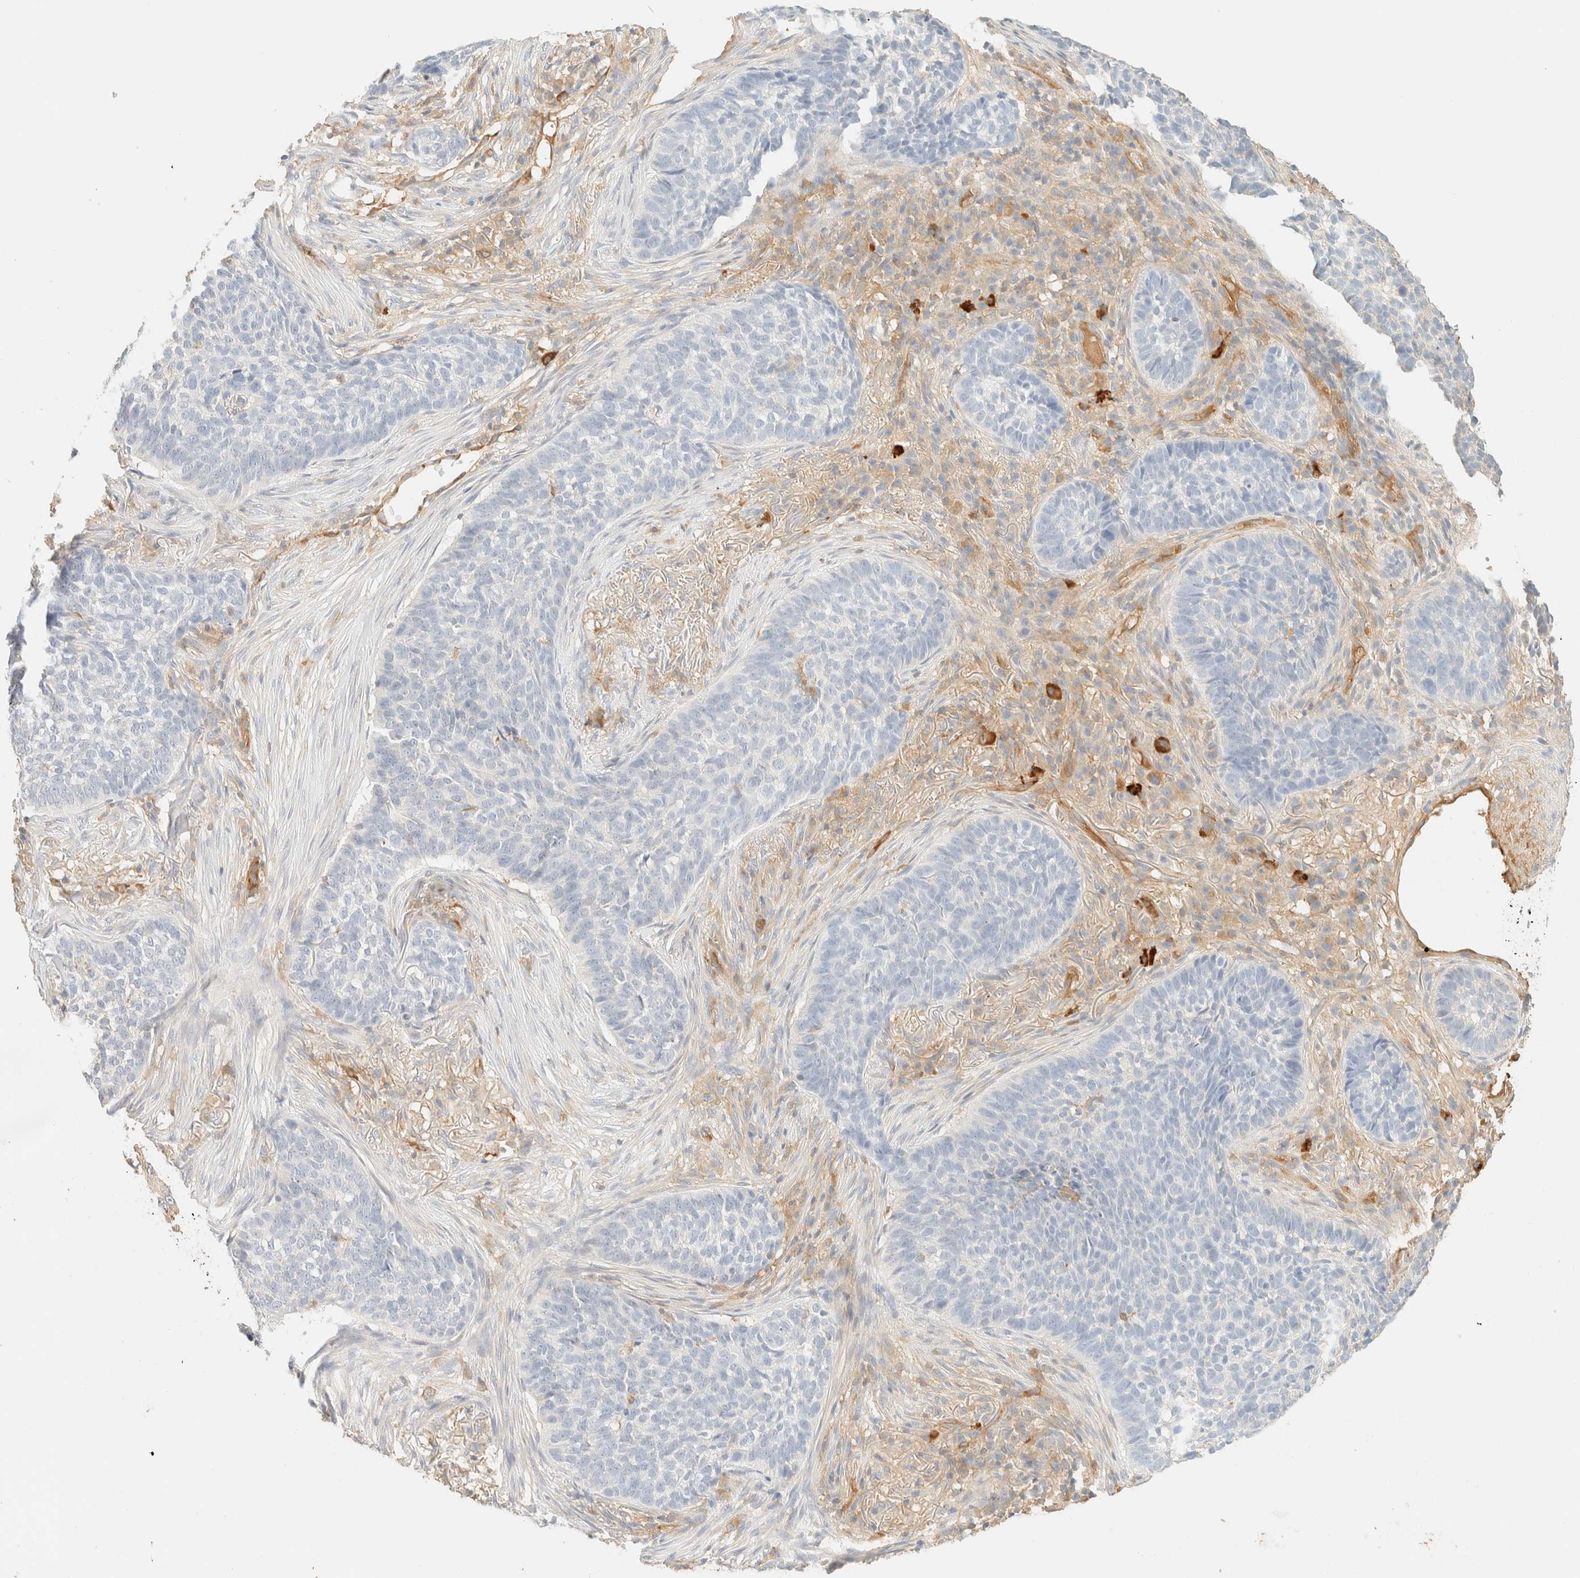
{"staining": {"intensity": "negative", "quantity": "none", "location": "none"}, "tissue": "skin cancer", "cell_type": "Tumor cells", "image_type": "cancer", "snomed": [{"axis": "morphology", "description": "Basal cell carcinoma"}, {"axis": "topography", "description": "Skin"}], "caption": "This image is of skin cancer stained with immunohistochemistry (IHC) to label a protein in brown with the nuclei are counter-stained blue. There is no staining in tumor cells.", "gene": "FHOD1", "patient": {"sex": "male", "age": 85}}